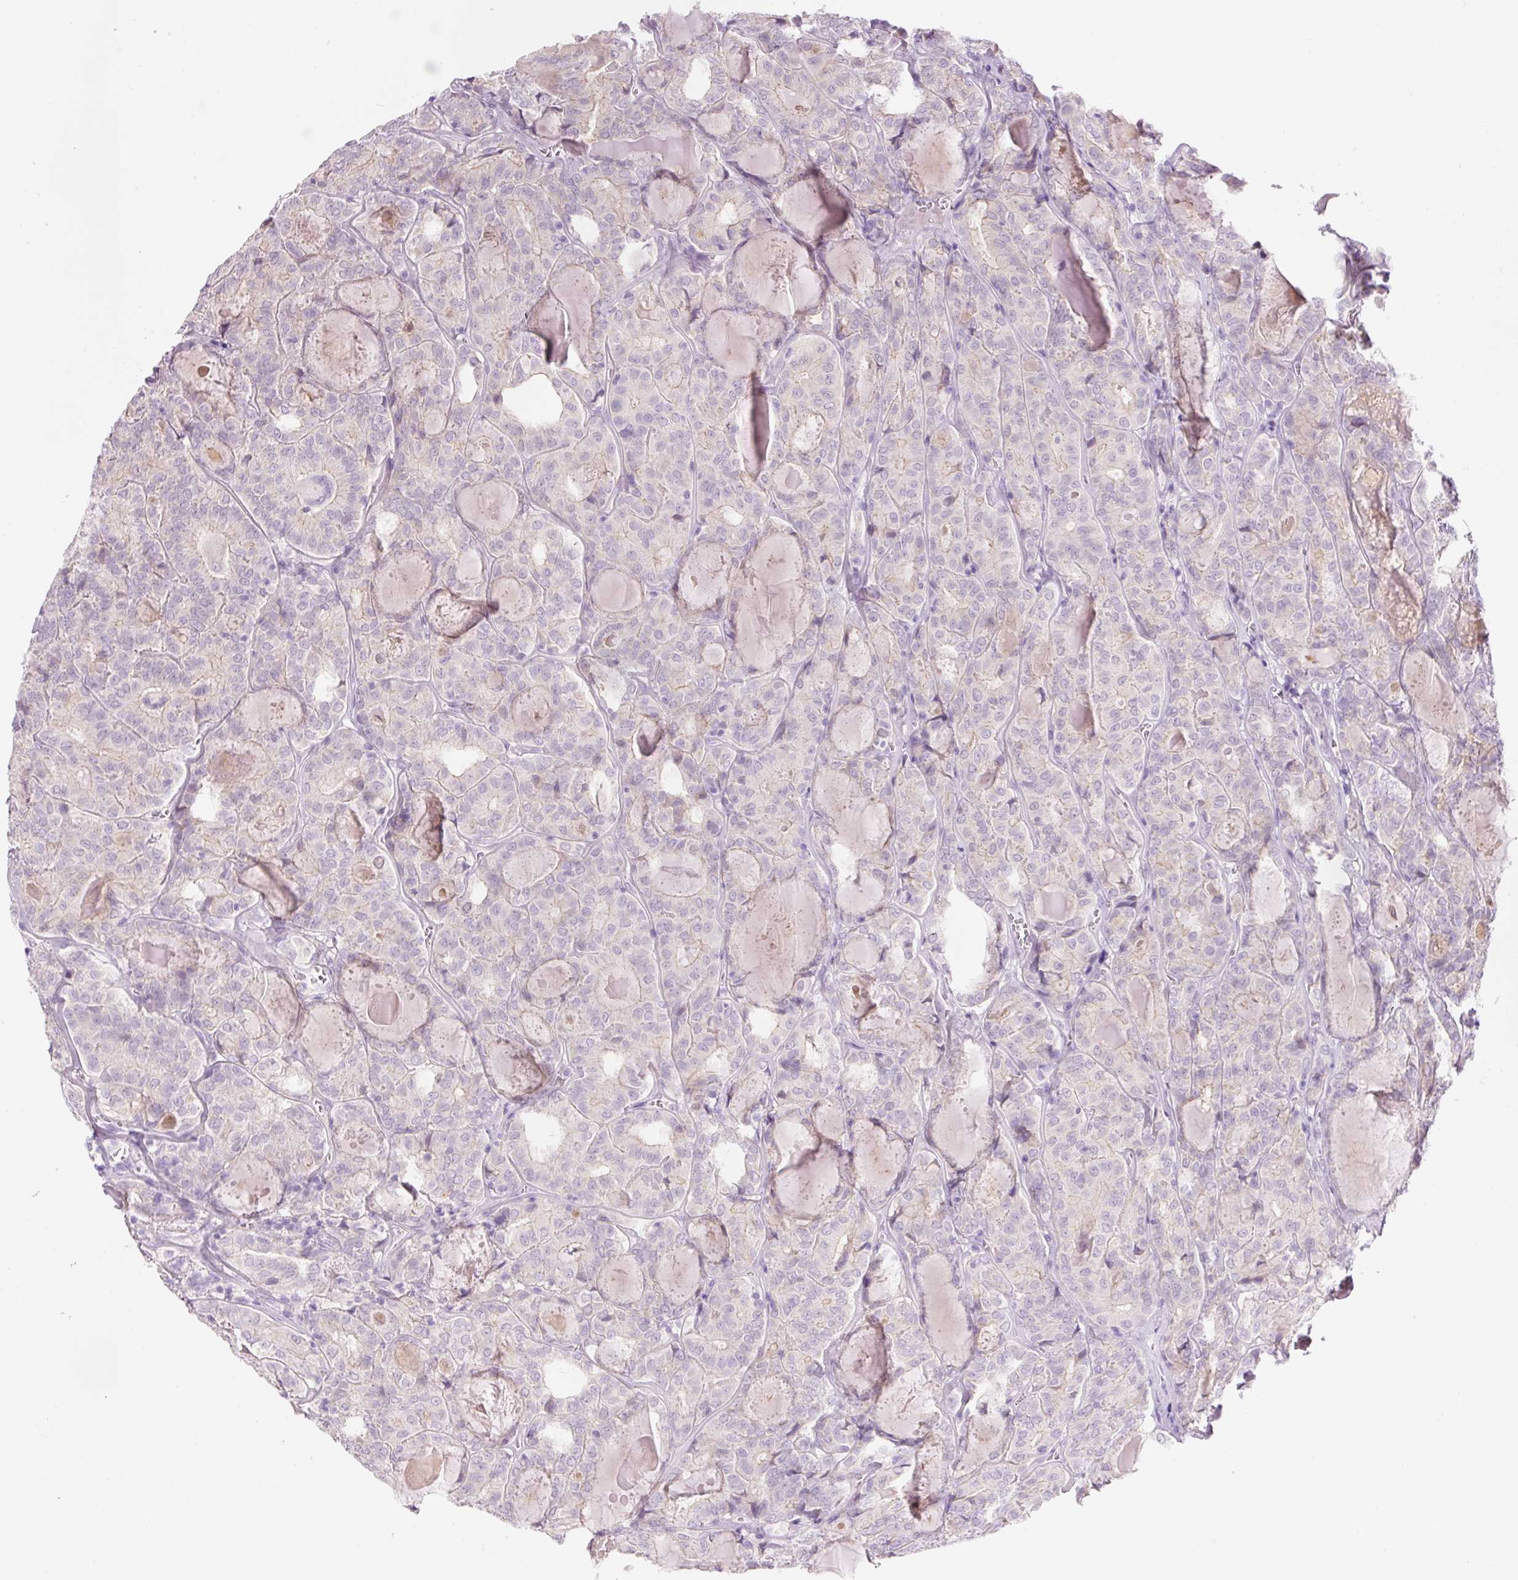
{"staining": {"intensity": "negative", "quantity": "none", "location": "none"}, "tissue": "thyroid cancer", "cell_type": "Tumor cells", "image_type": "cancer", "snomed": [{"axis": "morphology", "description": "Papillary adenocarcinoma, NOS"}, {"axis": "topography", "description": "Thyroid gland"}], "caption": "DAB immunohistochemical staining of human thyroid cancer reveals no significant expression in tumor cells. (Brightfield microscopy of DAB IHC at high magnification).", "gene": "DHRS11", "patient": {"sex": "female", "age": 72}}